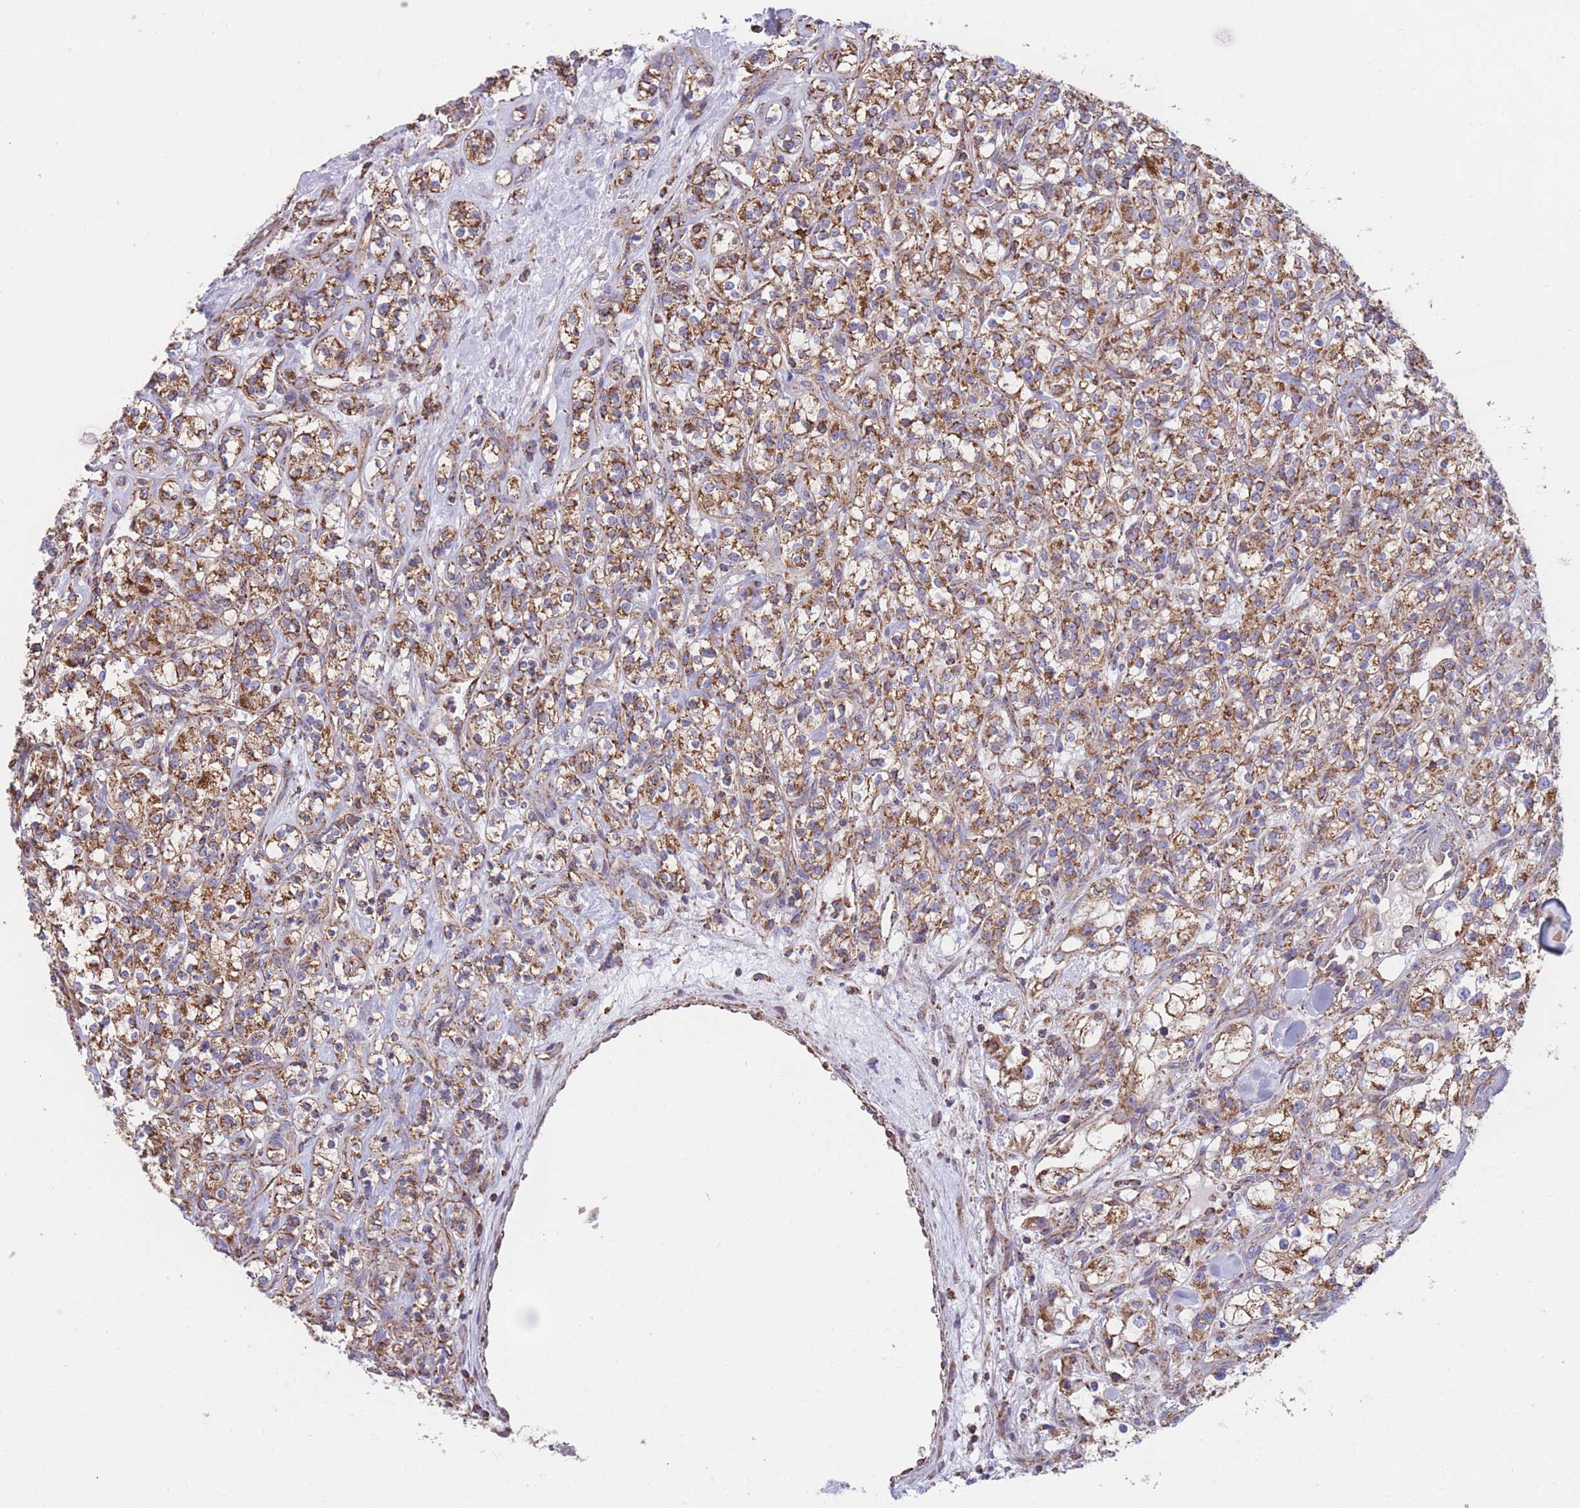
{"staining": {"intensity": "moderate", "quantity": ">75%", "location": "cytoplasmic/membranous"}, "tissue": "renal cancer", "cell_type": "Tumor cells", "image_type": "cancer", "snomed": [{"axis": "morphology", "description": "Adenocarcinoma, NOS"}, {"axis": "topography", "description": "Kidney"}], "caption": "Immunohistochemical staining of renal cancer demonstrates medium levels of moderate cytoplasmic/membranous protein staining in about >75% of tumor cells.", "gene": "FKBP8", "patient": {"sex": "male", "age": 77}}